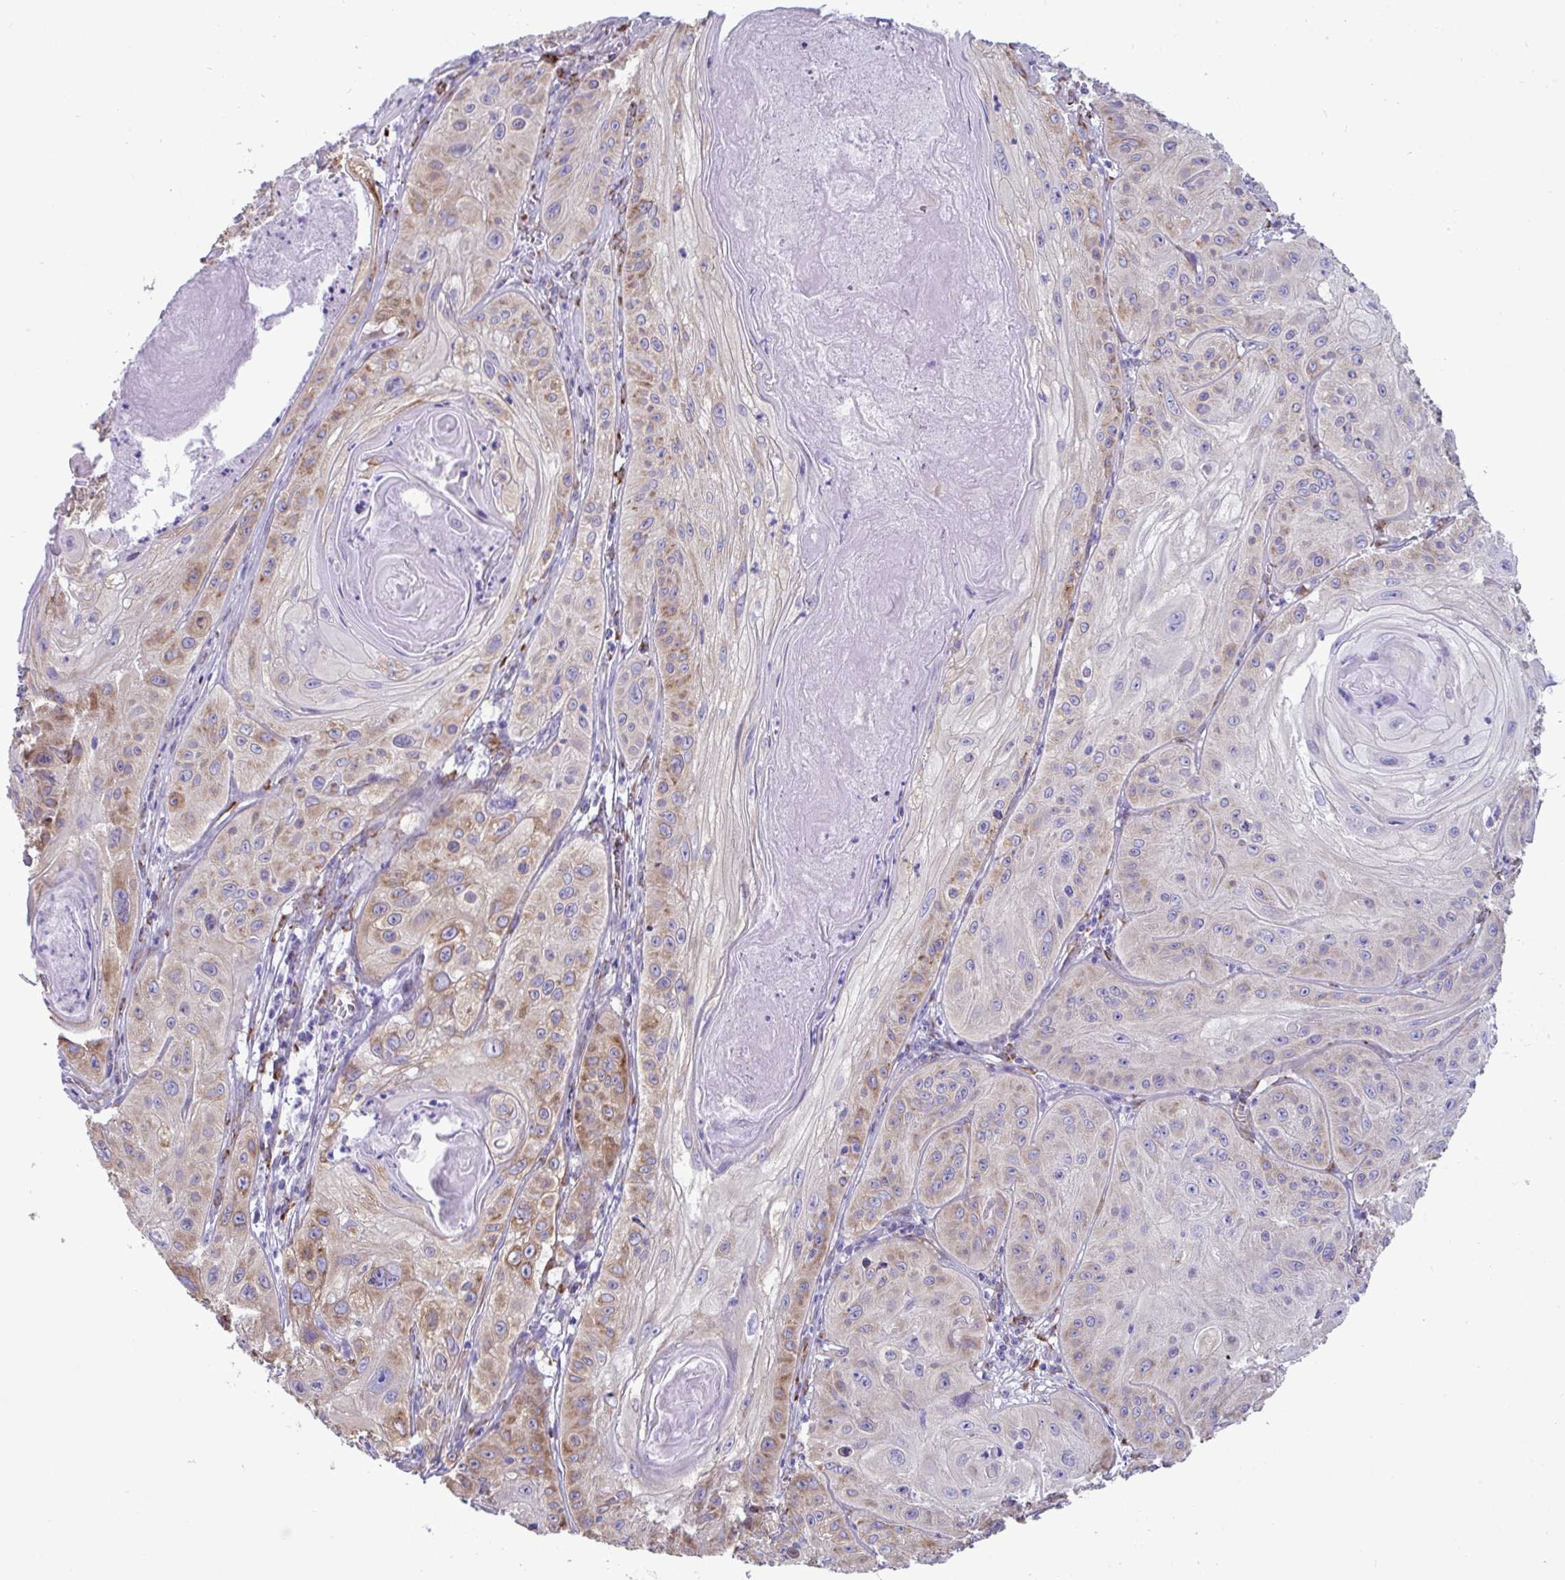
{"staining": {"intensity": "moderate", "quantity": "<25%", "location": "cytoplasmic/membranous"}, "tissue": "skin cancer", "cell_type": "Tumor cells", "image_type": "cancer", "snomed": [{"axis": "morphology", "description": "Squamous cell carcinoma, NOS"}, {"axis": "topography", "description": "Skin"}], "caption": "IHC of human skin squamous cell carcinoma shows low levels of moderate cytoplasmic/membranous positivity in about <25% of tumor cells.", "gene": "ASPH", "patient": {"sex": "male", "age": 85}}